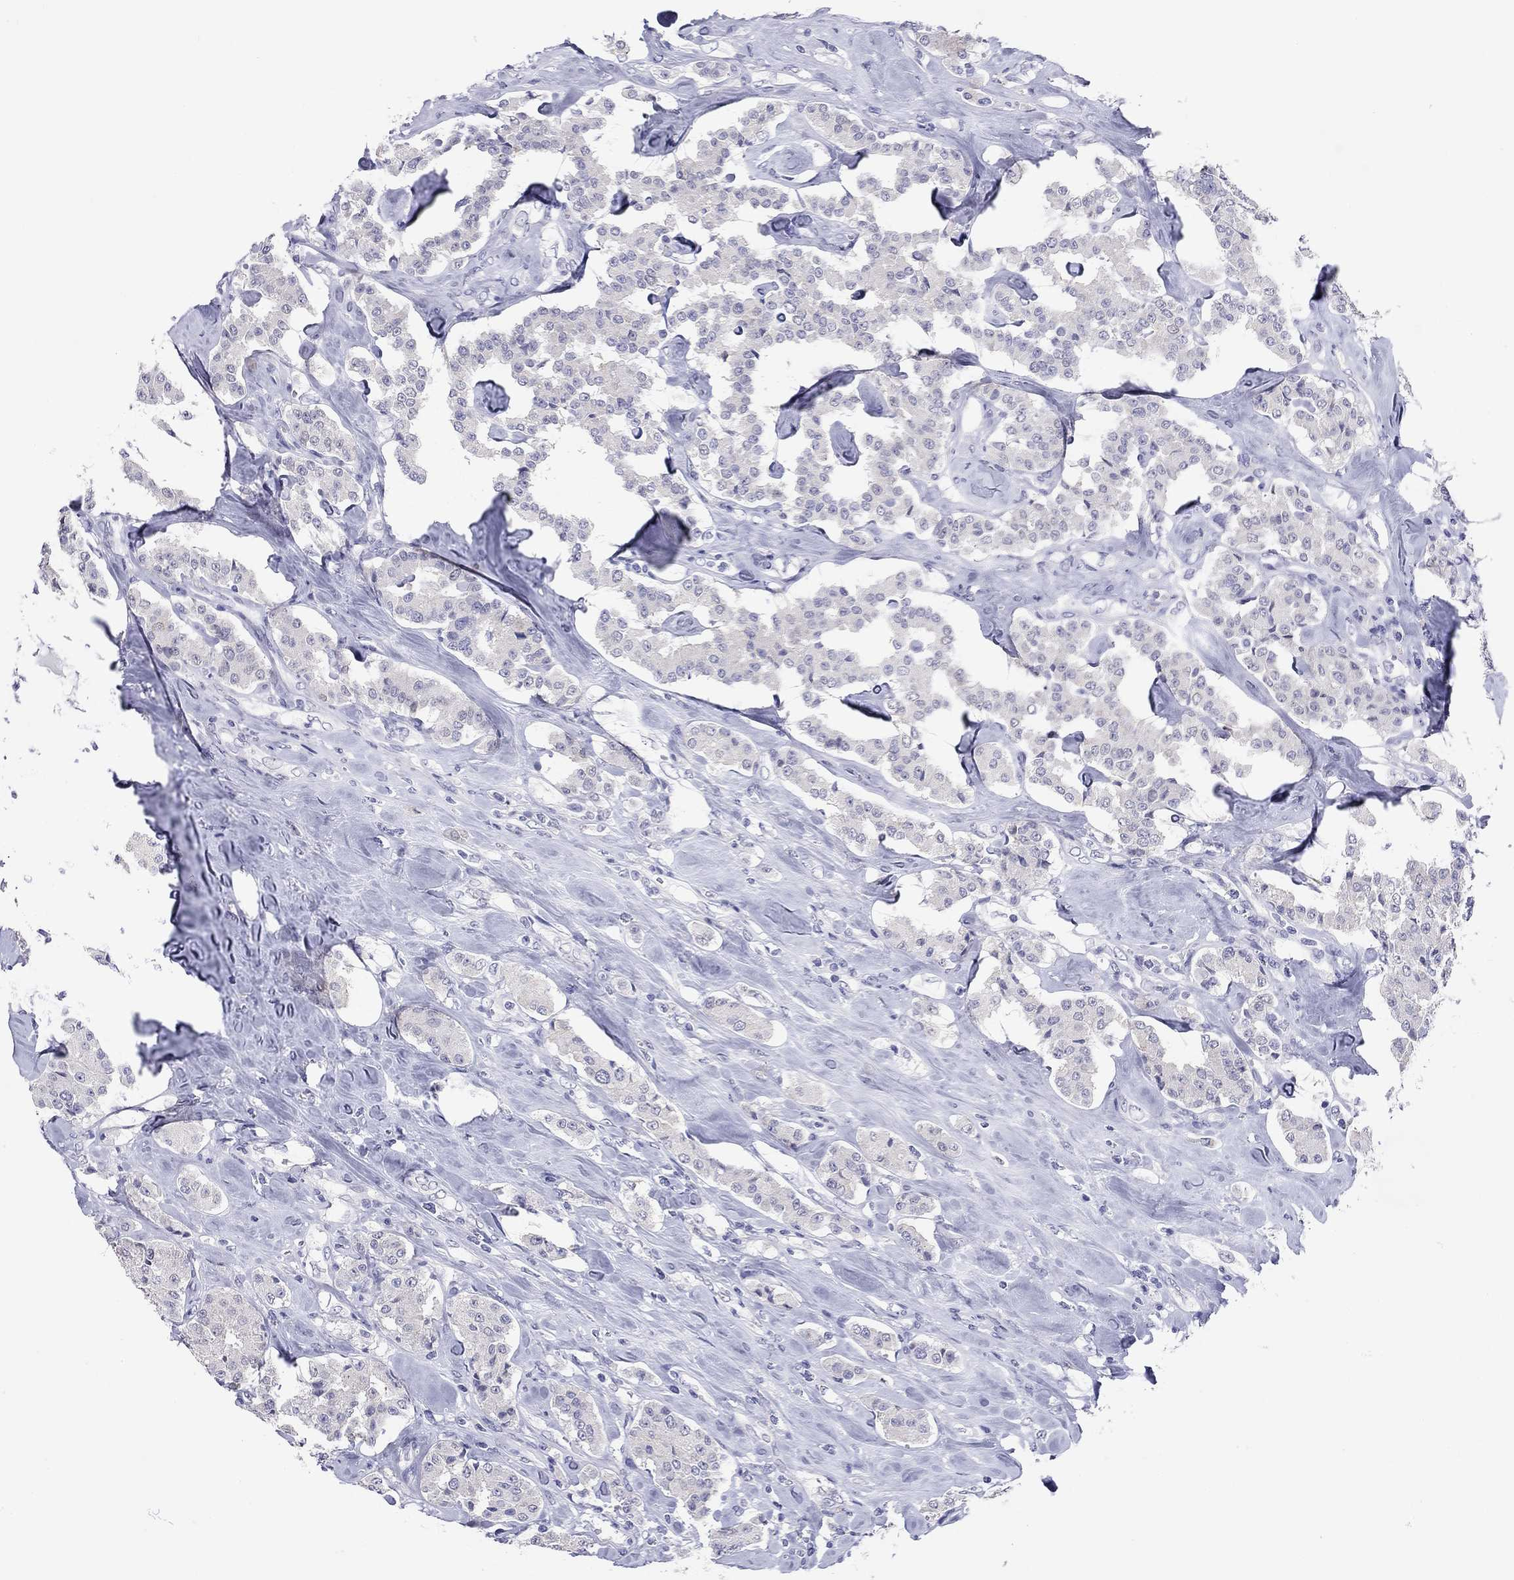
{"staining": {"intensity": "negative", "quantity": "none", "location": "none"}, "tissue": "carcinoid", "cell_type": "Tumor cells", "image_type": "cancer", "snomed": [{"axis": "morphology", "description": "Carcinoid, malignant, NOS"}, {"axis": "topography", "description": "Pancreas"}], "caption": "Immunohistochemistry image of neoplastic tissue: malignant carcinoid stained with DAB (3,3'-diaminobenzidine) displays no significant protein positivity in tumor cells.", "gene": "ARMC12", "patient": {"sex": "male", "age": 41}}